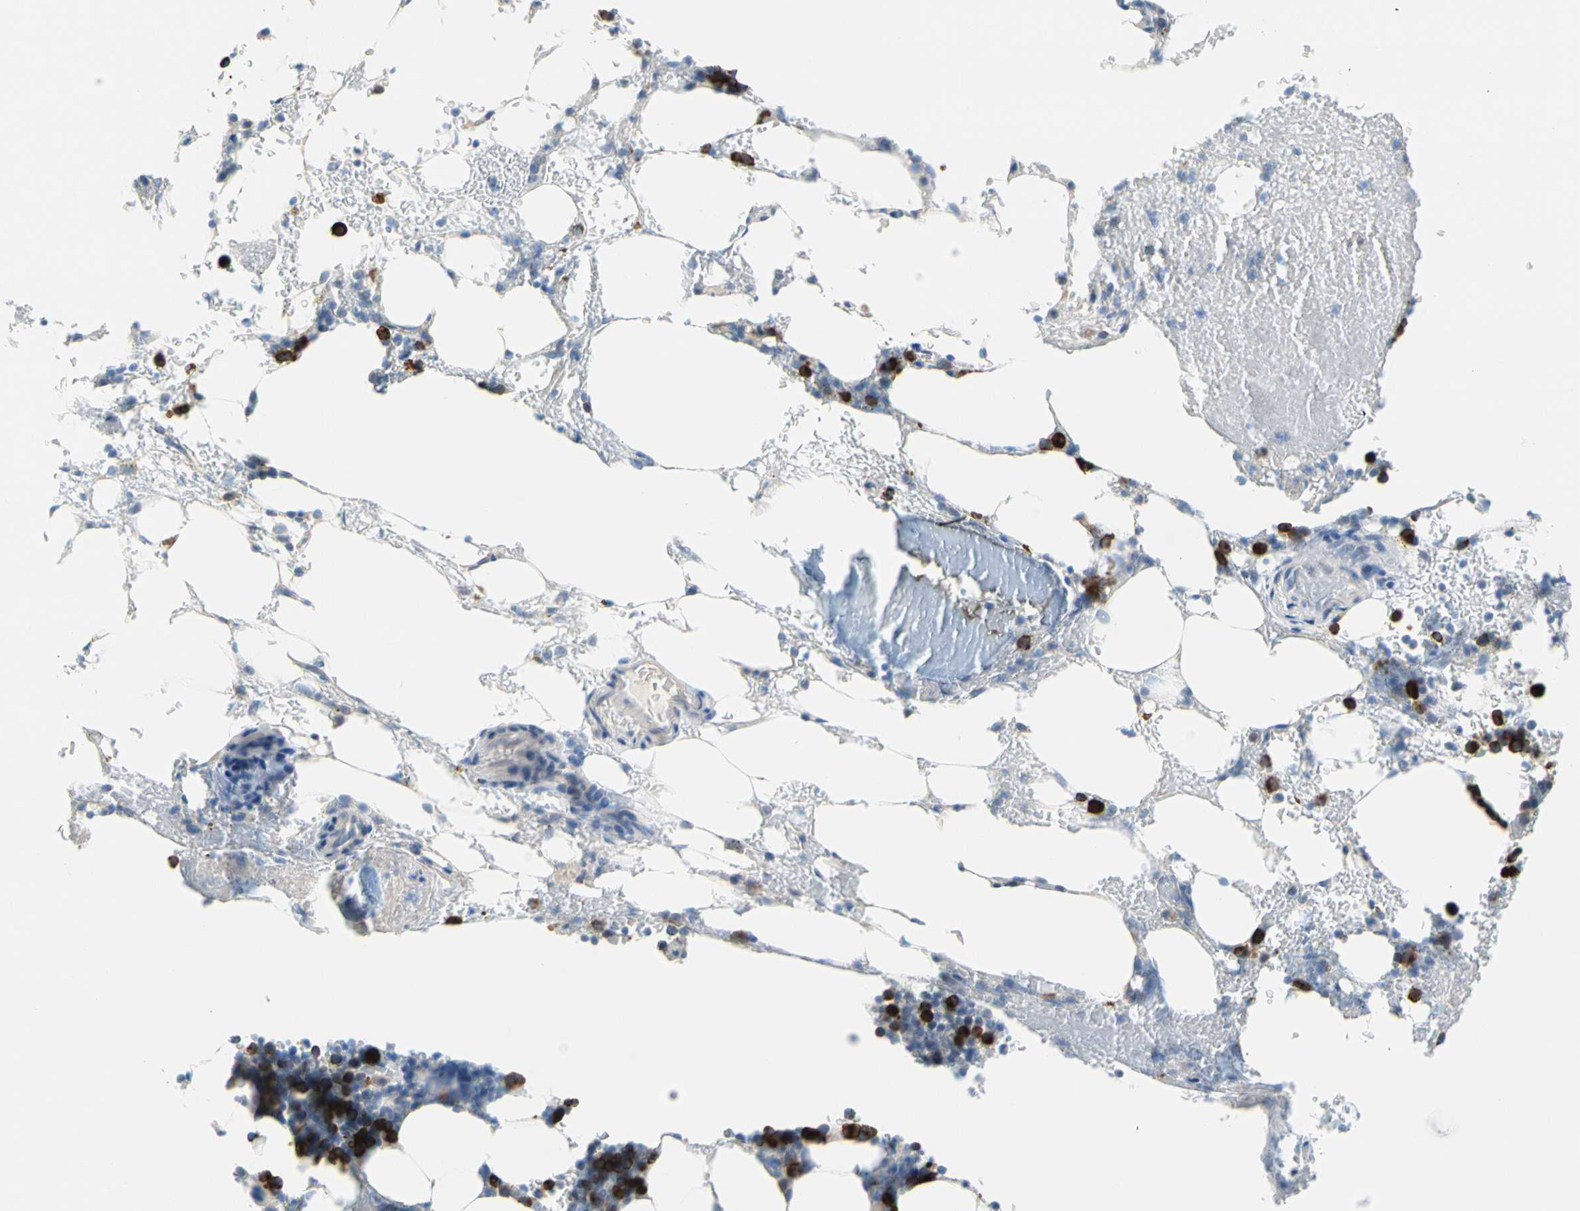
{"staining": {"intensity": "strong", "quantity": "25%-75%", "location": "cytoplasmic/membranous"}, "tissue": "bone marrow", "cell_type": "Hematopoietic cells", "image_type": "normal", "snomed": [{"axis": "morphology", "description": "Normal tissue, NOS"}, {"axis": "topography", "description": "Bone marrow"}], "caption": "Hematopoietic cells show strong cytoplasmic/membranous expression in approximately 25%-75% of cells in unremarkable bone marrow.", "gene": "TACC3", "patient": {"sex": "female", "age": 73}}